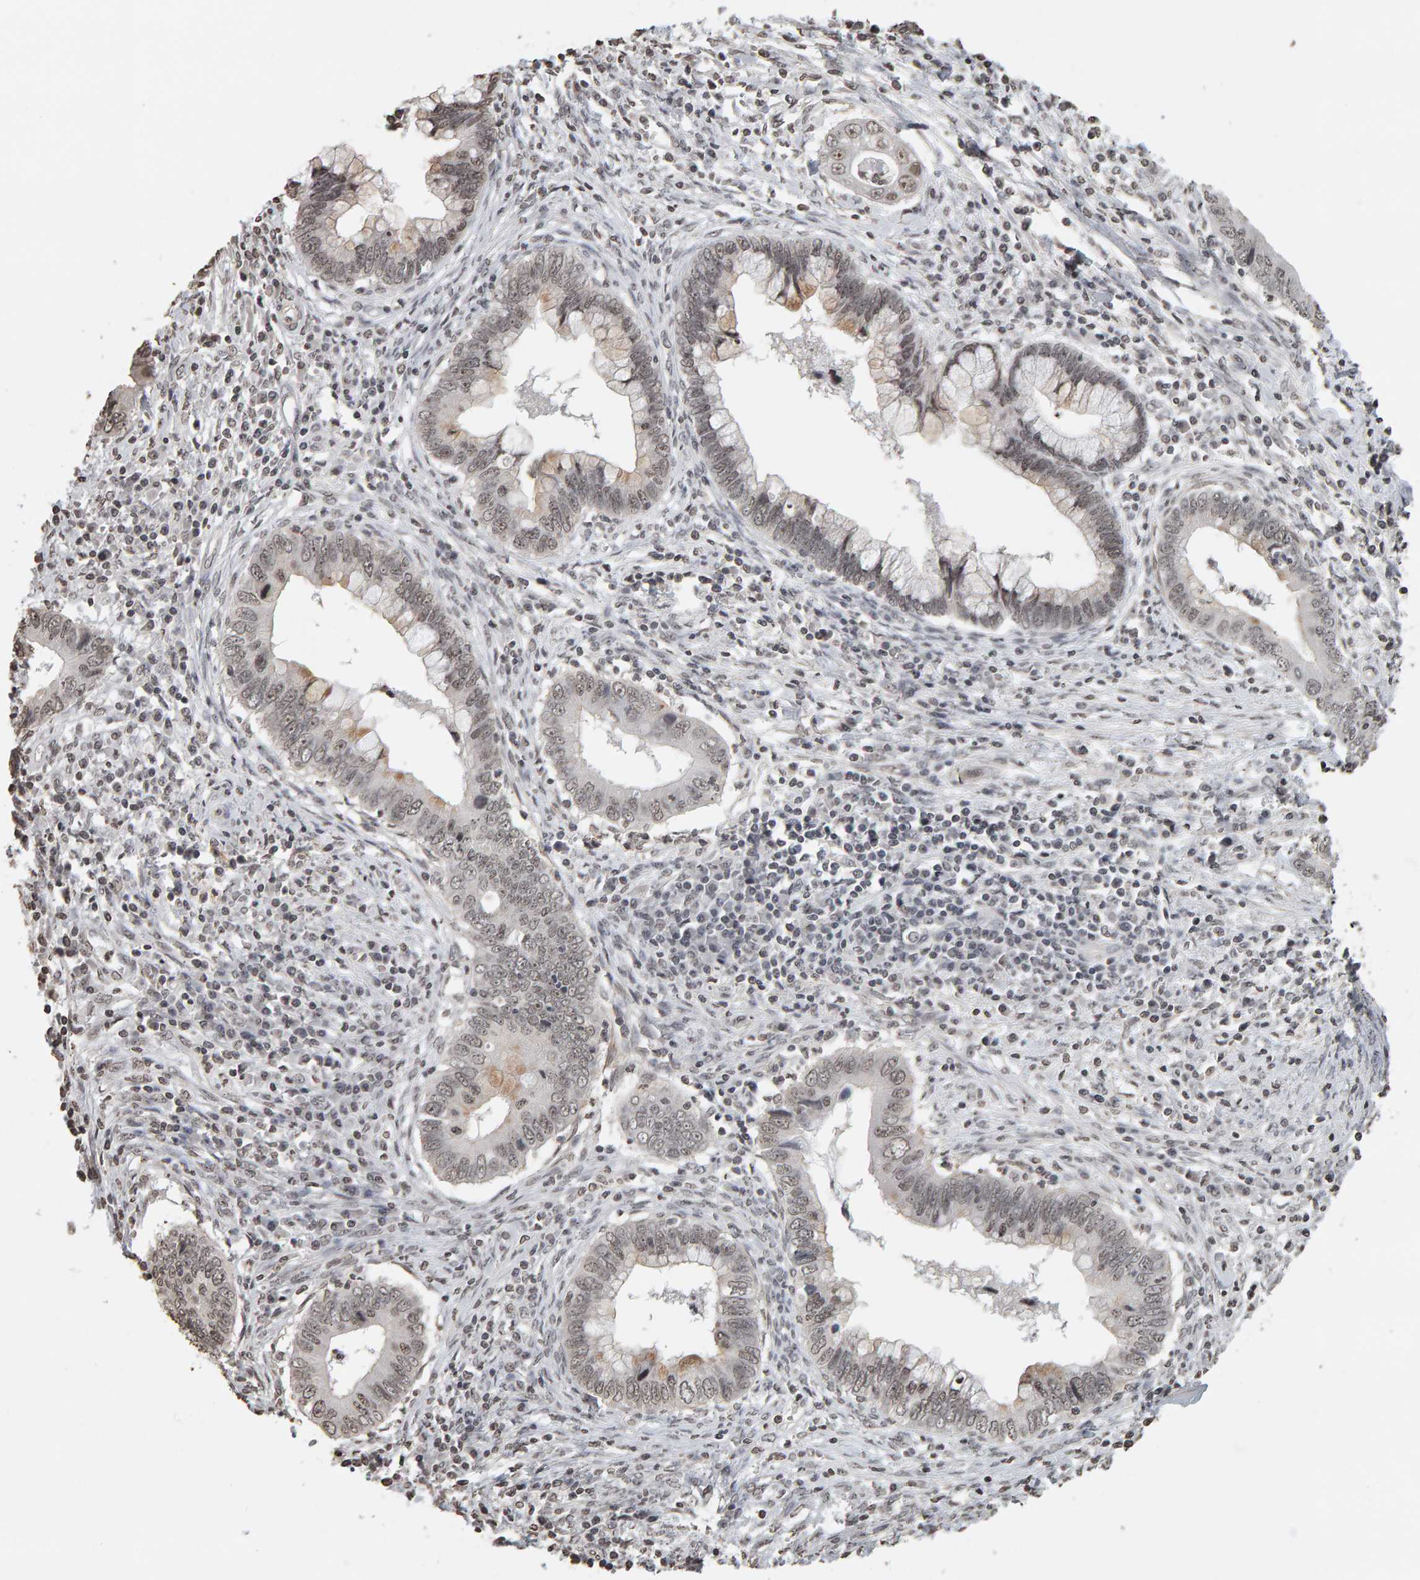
{"staining": {"intensity": "weak", "quantity": "25%-75%", "location": "nuclear"}, "tissue": "cervical cancer", "cell_type": "Tumor cells", "image_type": "cancer", "snomed": [{"axis": "morphology", "description": "Adenocarcinoma, NOS"}, {"axis": "topography", "description": "Cervix"}], "caption": "Brown immunohistochemical staining in cervical cancer (adenocarcinoma) demonstrates weak nuclear staining in approximately 25%-75% of tumor cells.", "gene": "AFF4", "patient": {"sex": "female", "age": 44}}